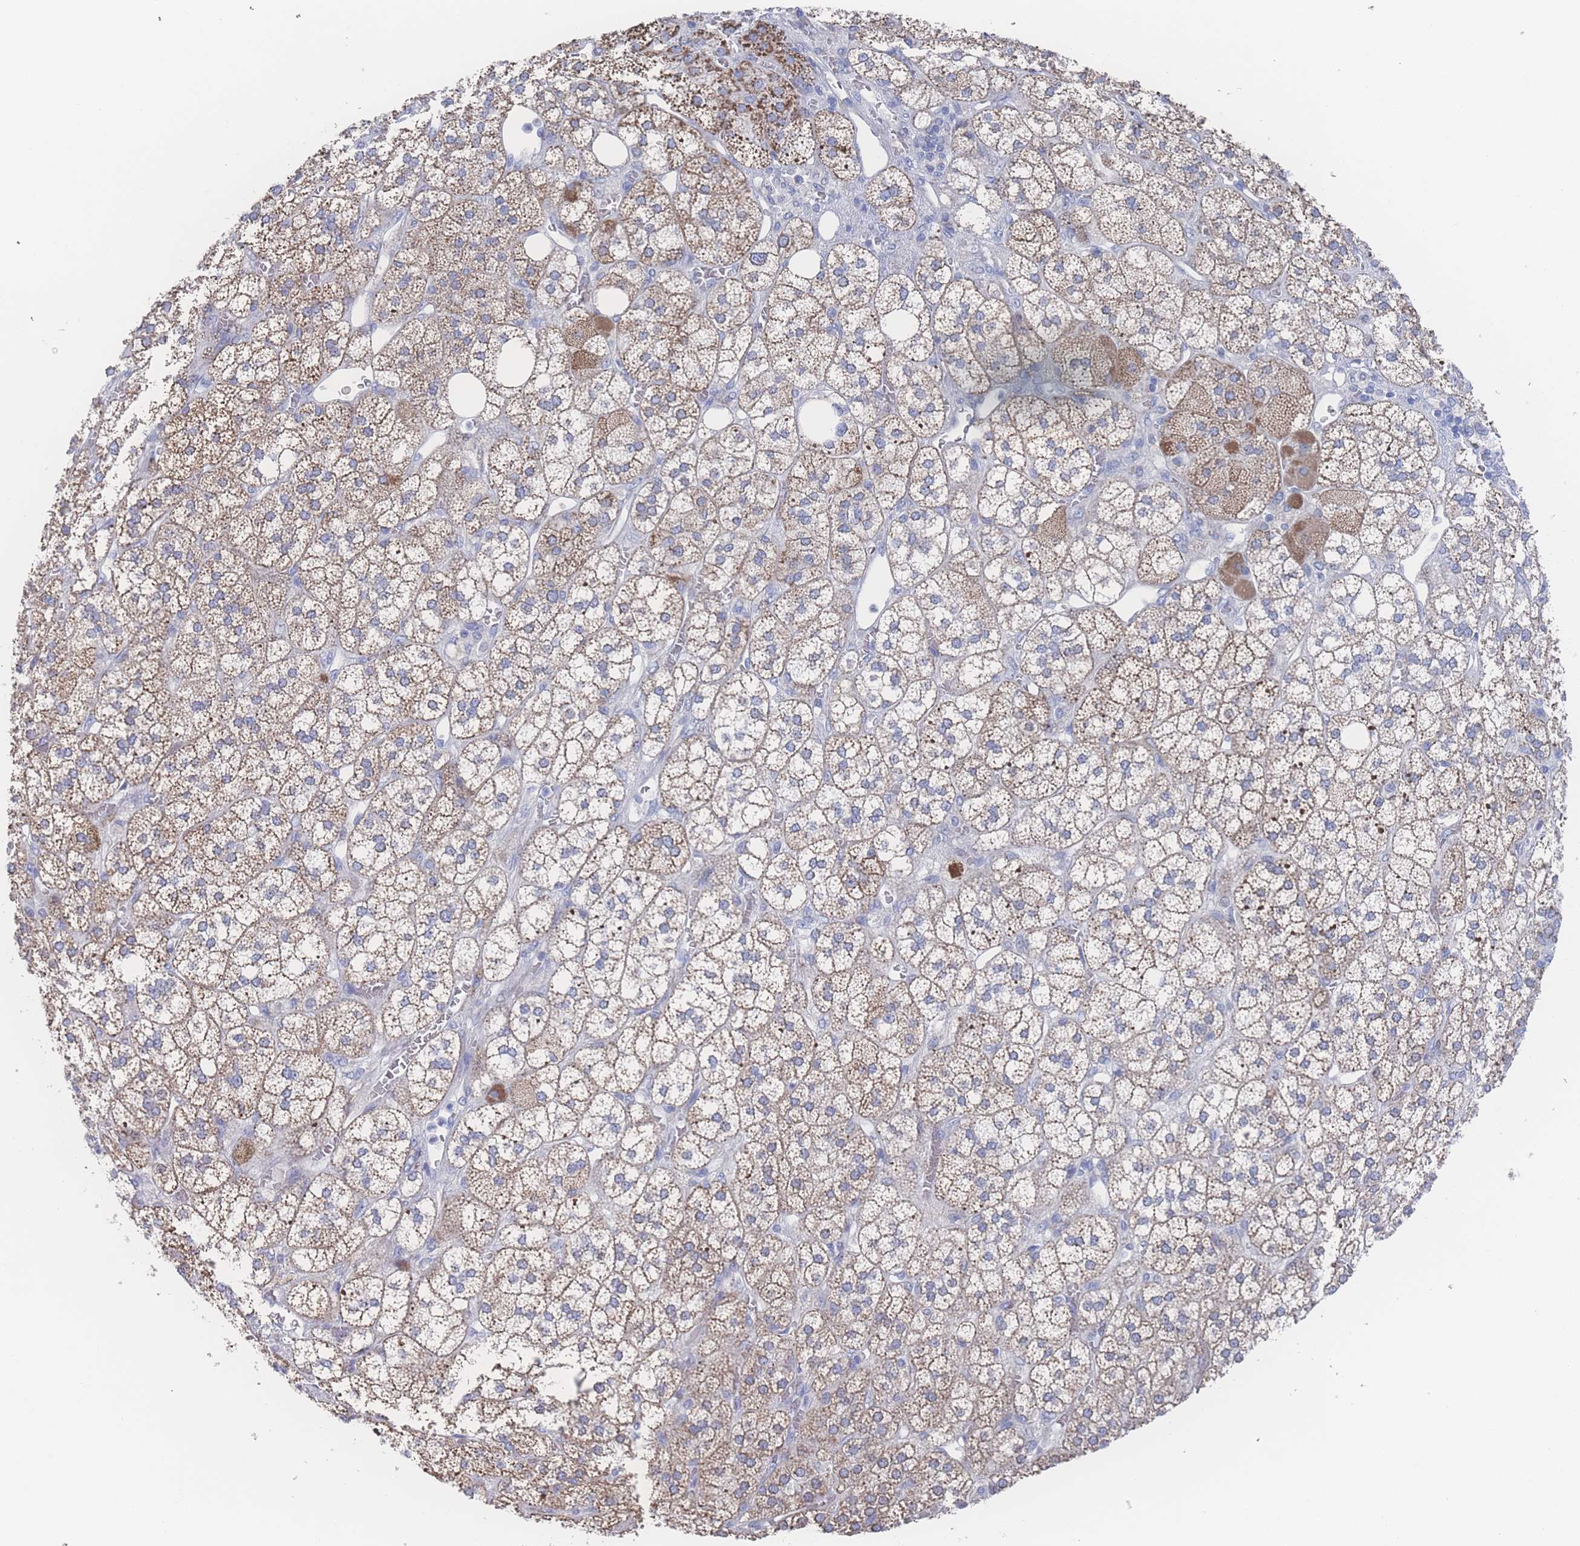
{"staining": {"intensity": "moderate", "quantity": "25%-75%", "location": "cytoplasmic/membranous"}, "tissue": "adrenal gland", "cell_type": "Glandular cells", "image_type": "normal", "snomed": [{"axis": "morphology", "description": "Normal tissue, NOS"}, {"axis": "topography", "description": "Adrenal gland"}], "caption": "A high-resolution image shows immunohistochemistry (IHC) staining of unremarkable adrenal gland, which exhibits moderate cytoplasmic/membranous expression in approximately 25%-75% of glandular cells.", "gene": "SNPH", "patient": {"sex": "male", "age": 61}}